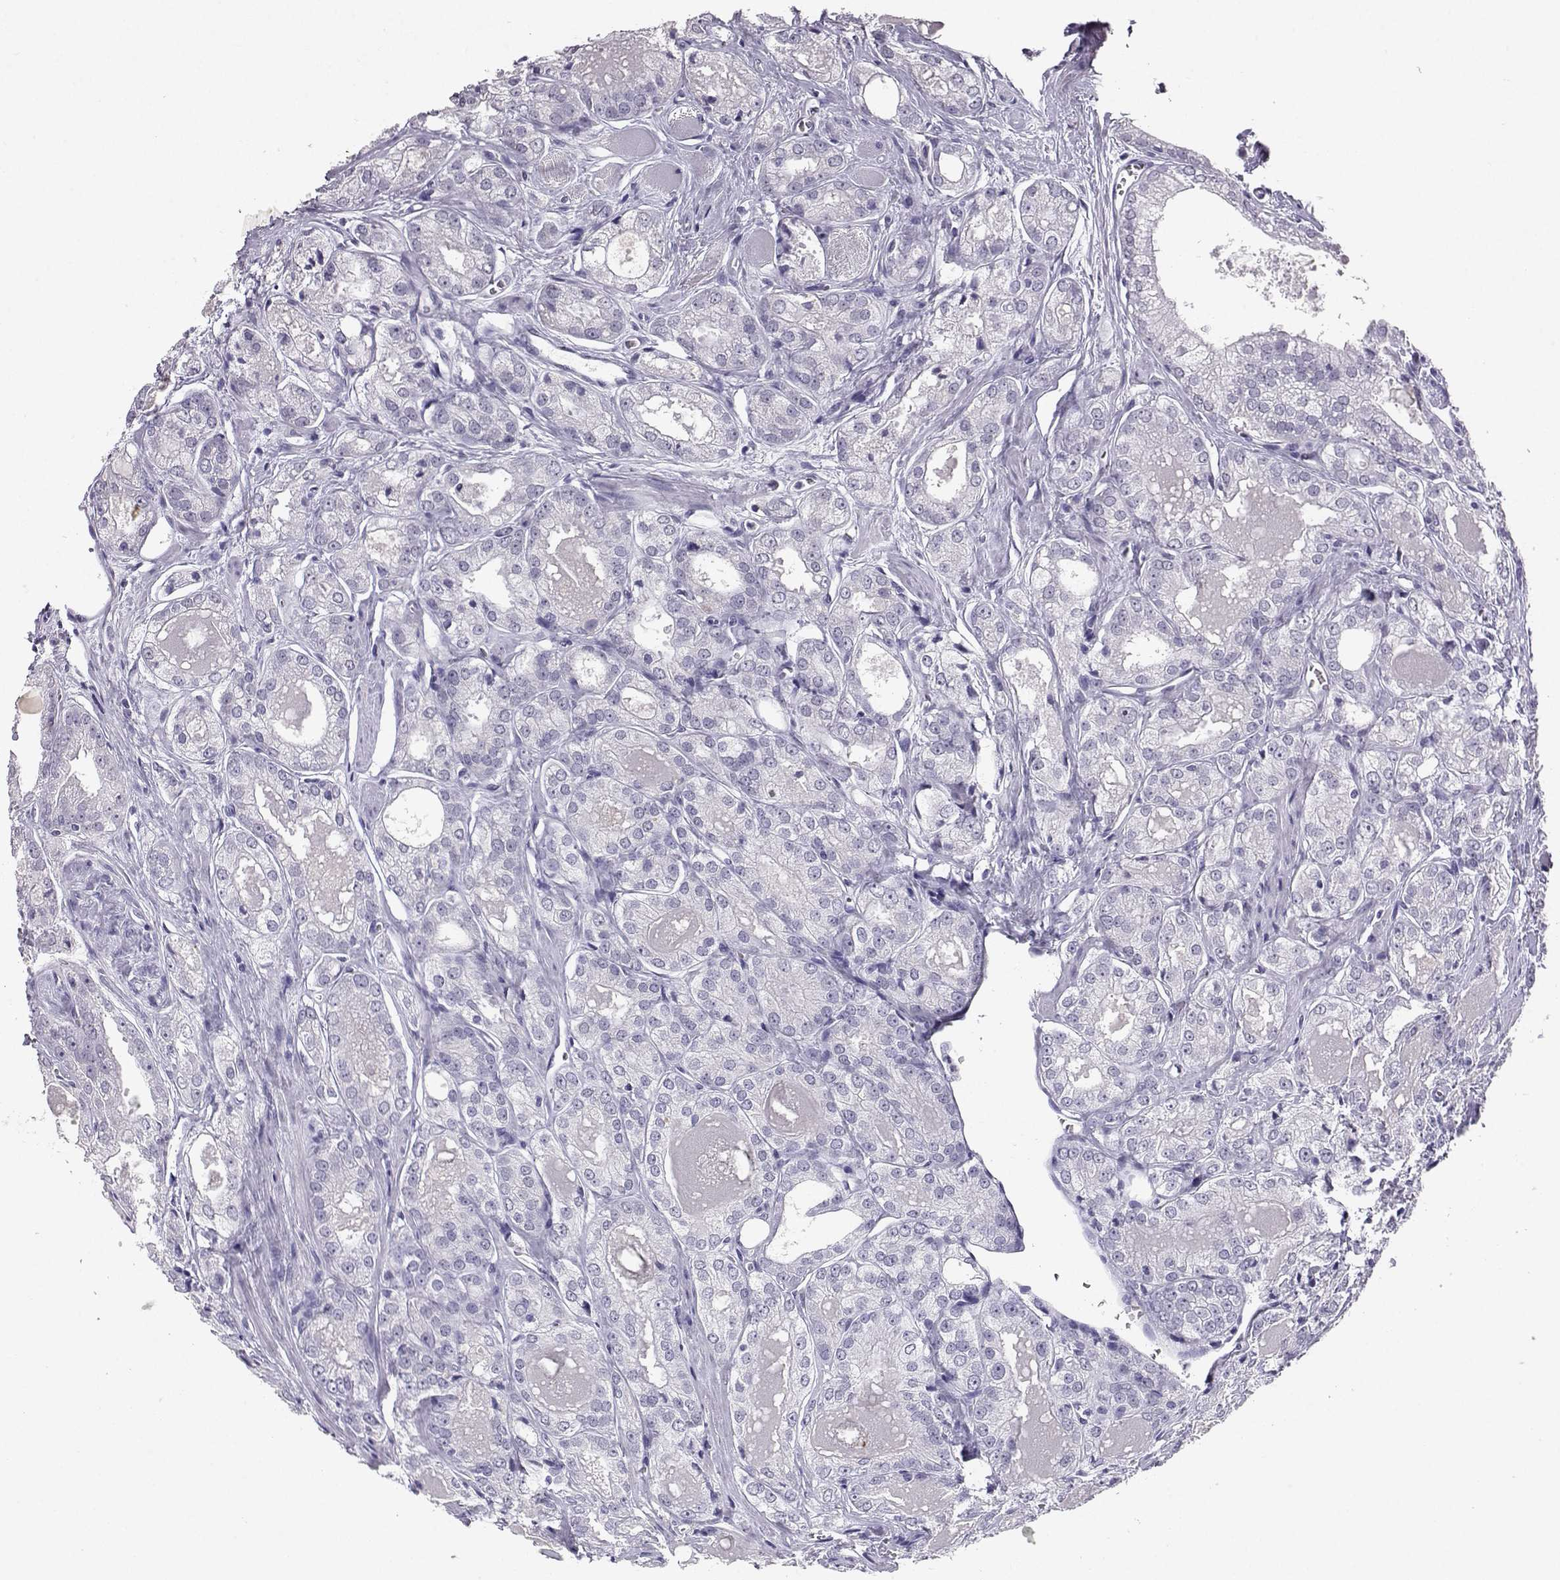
{"staining": {"intensity": "negative", "quantity": "none", "location": "none"}, "tissue": "prostate cancer", "cell_type": "Tumor cells", "image_type": "cancer", "snomed": [{"axis": "morphology", "description": "Adenocarcinoma, NOS"}, {"axis": "morphology", "description": "Adenocarcinoma, High grade"}, {"axis": "topography", "description": "Prostate"}], "caption": "Prostate high-grade adenocarcinoma stained for a protein using IHC shows no expression tumor cells.", "gene": "TBR1", "patient": {"sex": "male", "age": 70}}